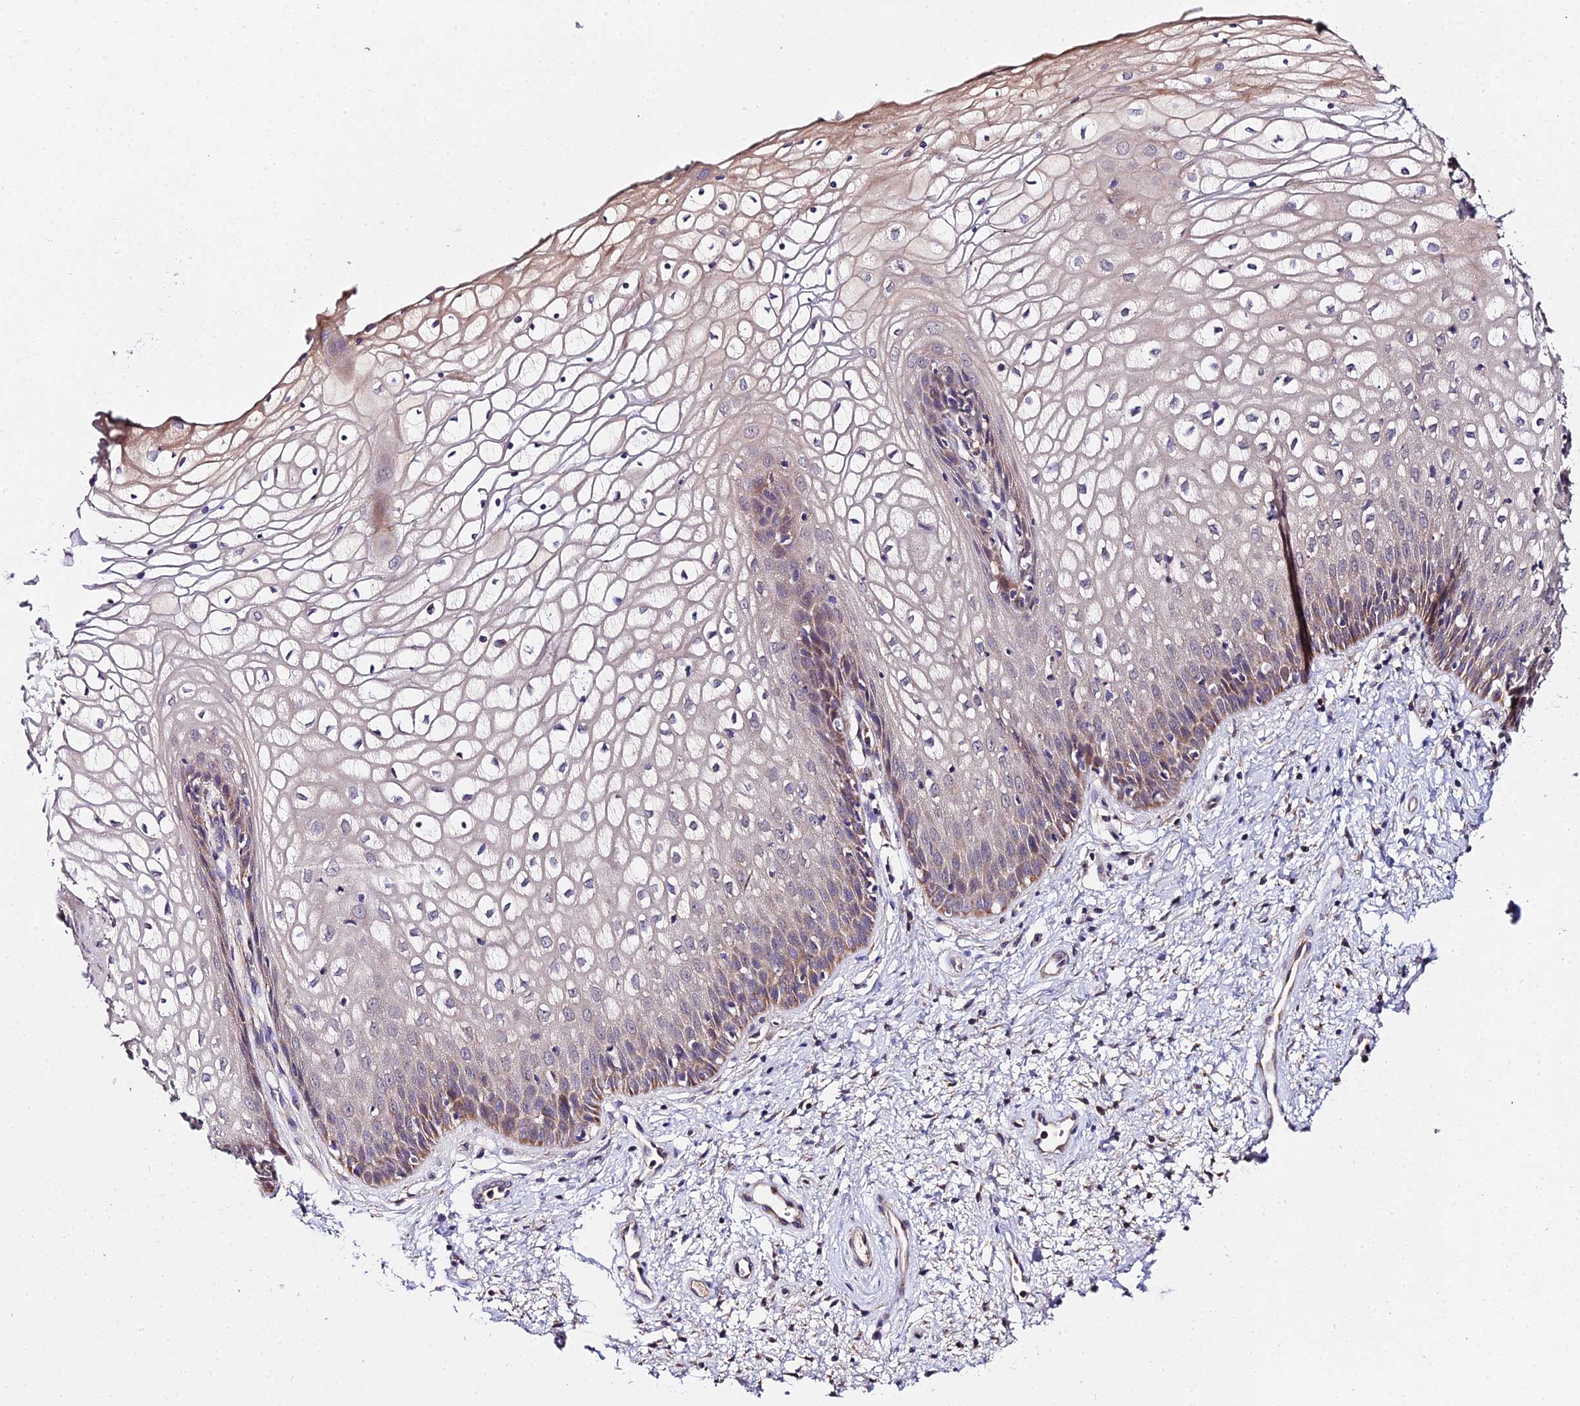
{"staining": {"intensity": "moderate", "quantity": "<25%", "location": "cytoplasmic/membranous"}, "tissue": "vagina", "cell_type": "Squamous epithelial cells", "image_type": "normal", "snomed": [{"axis": "morphology", "description": "Normal tissue, NOS"}, {"axis": "topography", "description": "Vagina"}], "caption": "Protein expression analysis of unremarkable vagina demonstrates moderate cytoplasmic/membranous positivity in approximately <25% of squamous epithelial cells.", "gene": "ZBED8", "patient": {"sex": "female", "age": 34}}